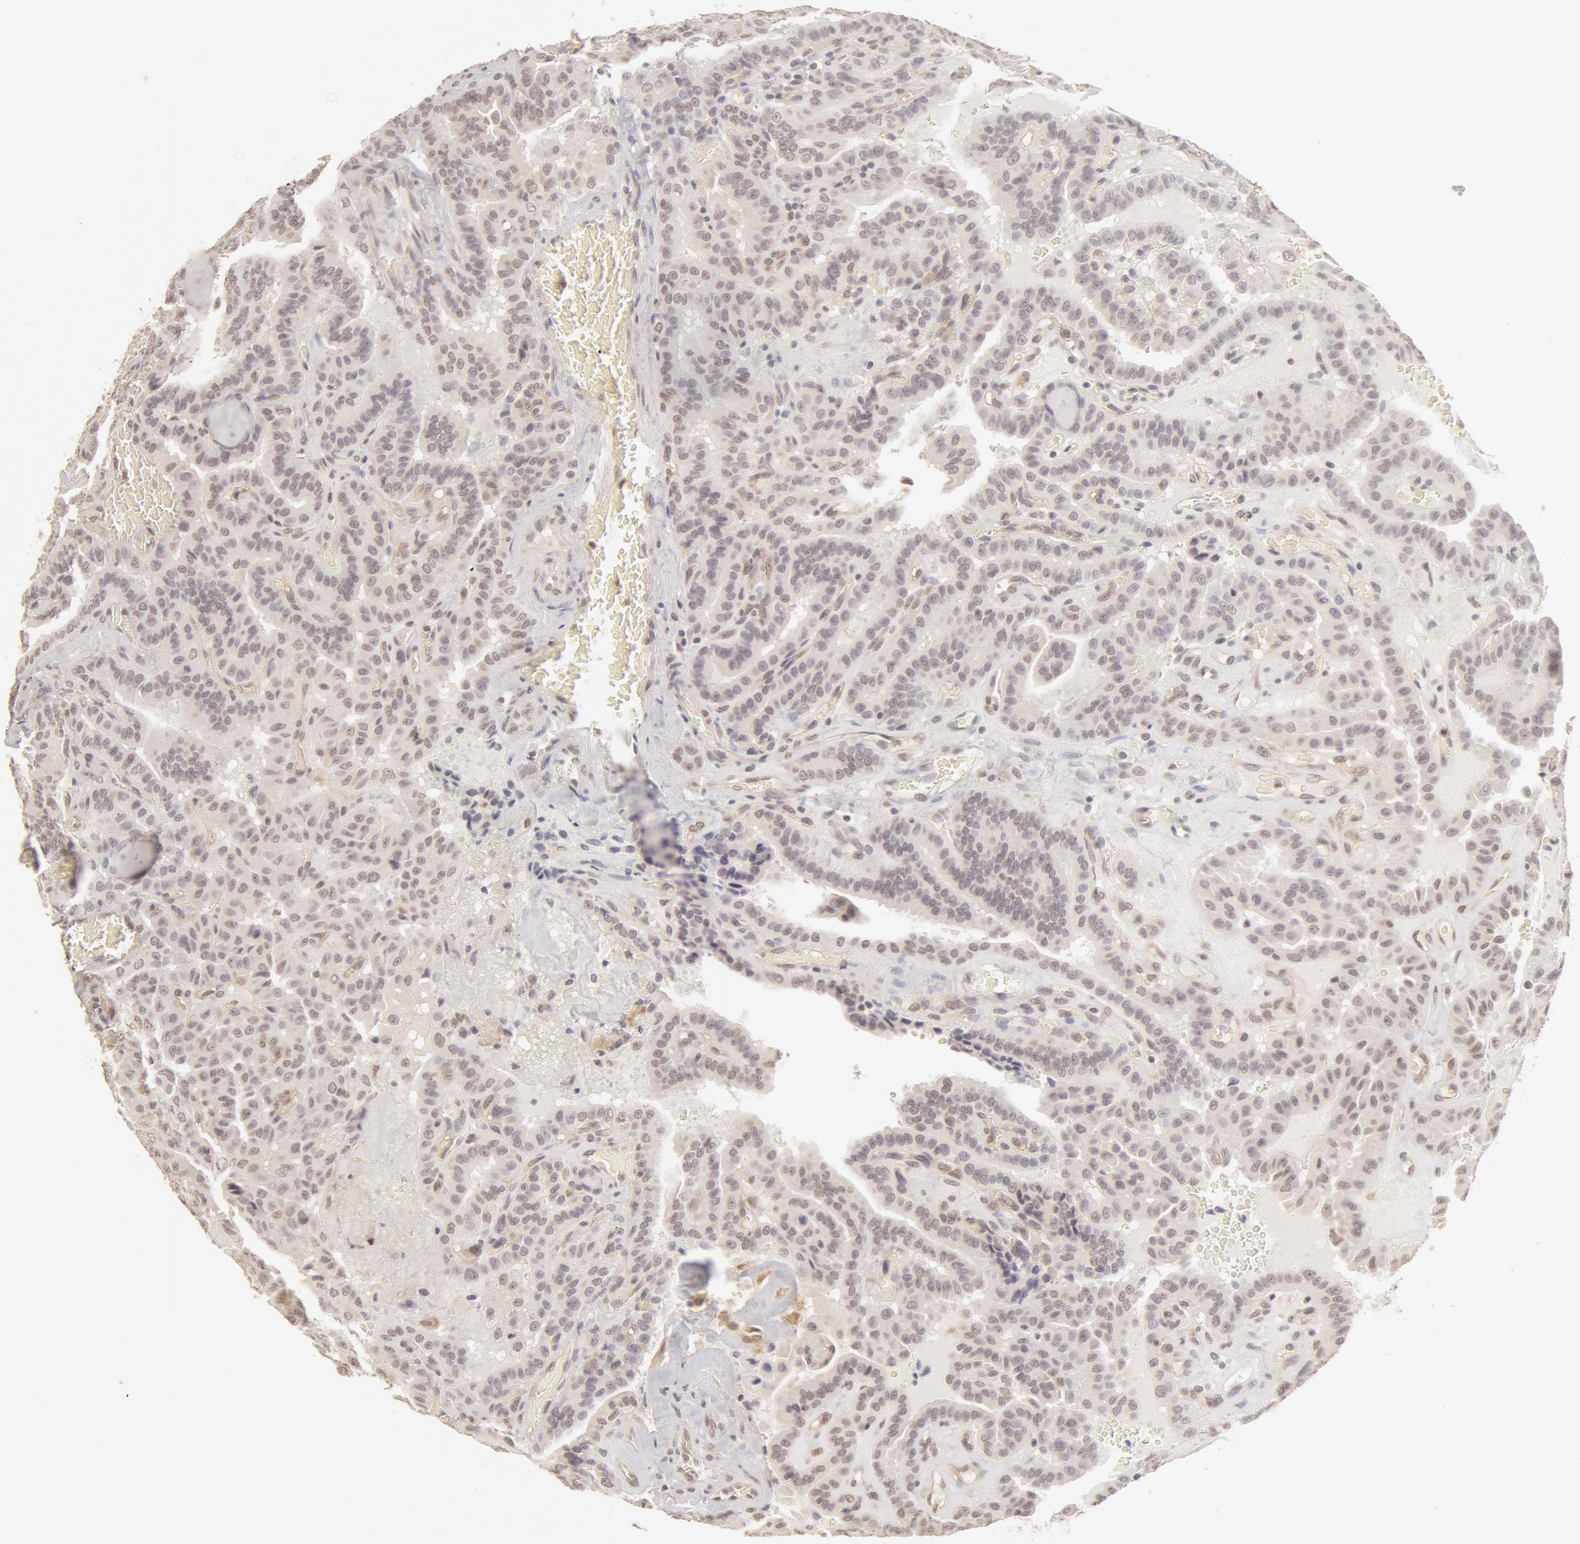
{"staining": {"intensity": "weak", "quantity": "25%-75%", "location": "cytoplasmic/membranous"}, "tissue": "thyroid cancer", "cell_type": "Tumor cells", "image_type": "cancer", "snomed": [{"axis": "morphology", "description": "Papillary adenocarcinoma, NOS"}, {"axis": "topography", "description": "Thyroid gland"}], "caption": "Immunohistochemical staining of human papillary adenocarcinoma (thyroid) exhibits weak cytoplasmic/membranous protein expression in approximately 25%-75% of tumor cells.", "gene": "ADAM10", "patient": {"sex": "male", "age": 87}}